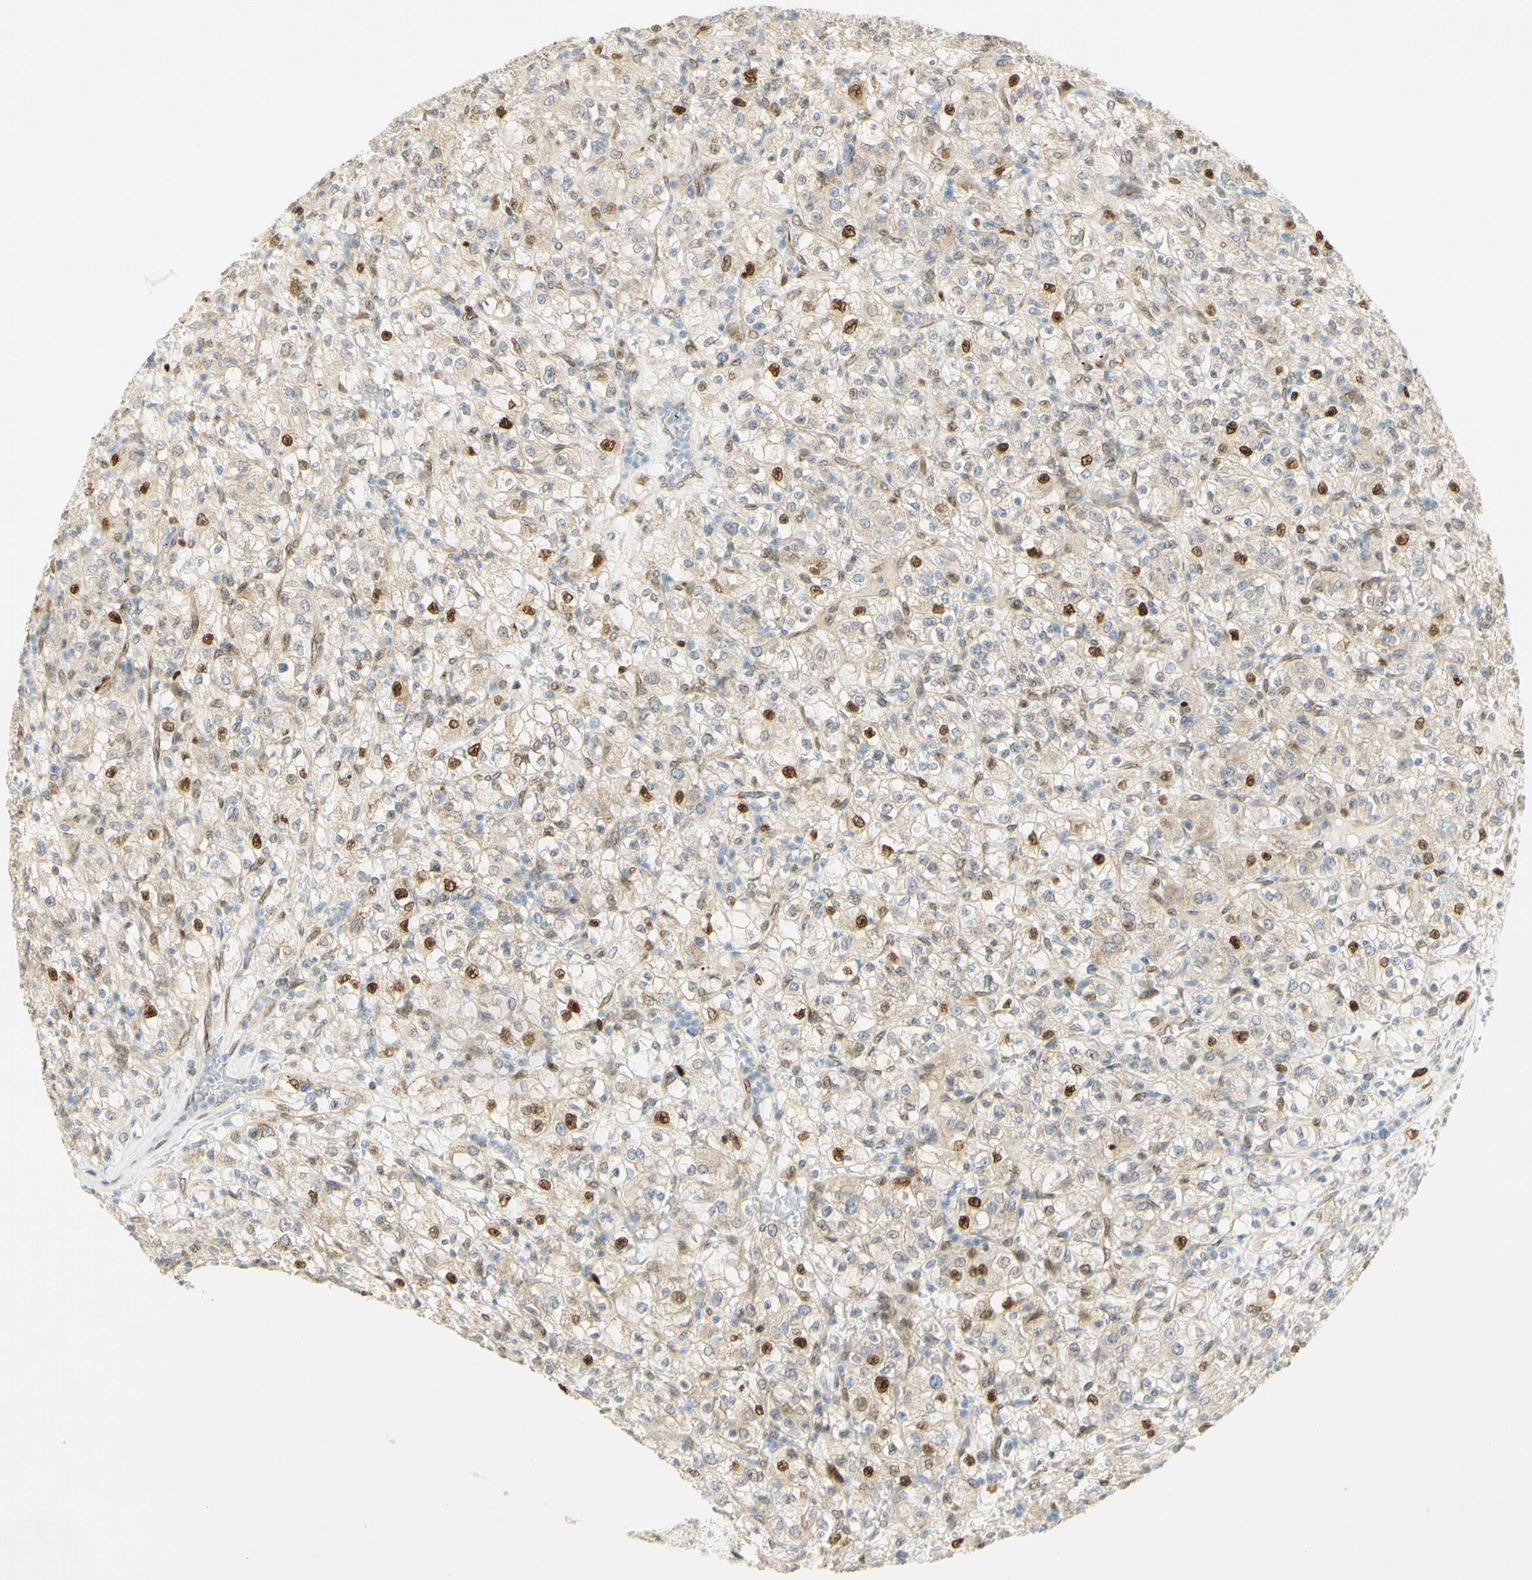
{"staining": {"intensity": "strong", "quantity": "<25%", "location": "nuclear"}, "tissue": "renal cancer", "cell_type": "Tumor cells", "image_type": "cancer", "snomed": [{"axis": "morphology", "description": "Normal tissue, NOS"}, {"axis": "morphology", "description": "Adenocarcinoma, NOS"}, {"axis": "topography", "description": "Kidney"}], "caption": "Protein expression analysis of human renal adenocarcinoma reveals strong nuclear staining in about <25% of tumor cells.", "gene": "E2F1", "patient": {"sex": "female", "age": 72}}